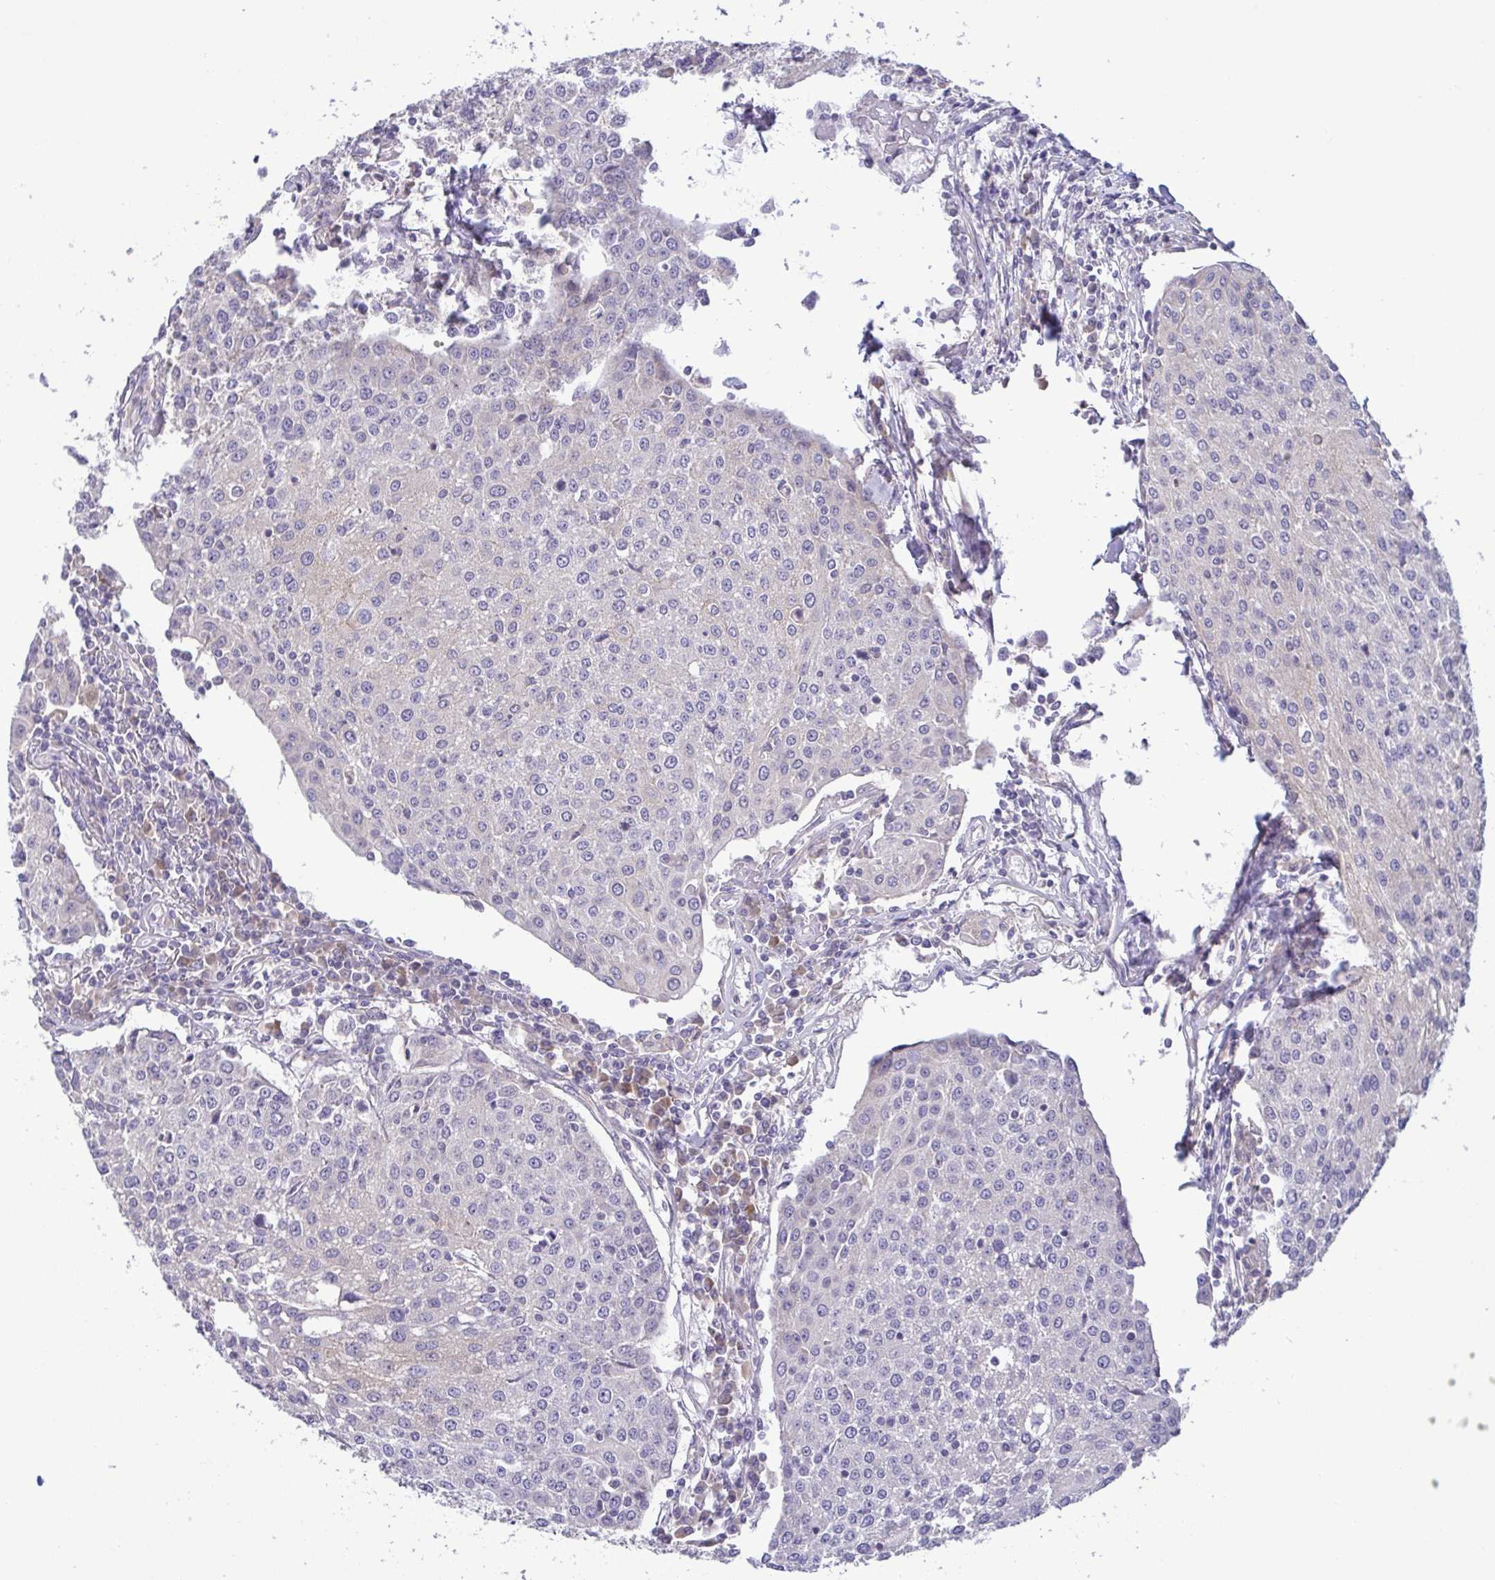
{"staining": {"intensity": "weak", "quantity": "<25%", "location": "cytoplasmic/membranous"}, "tissue": "urothelial cancer", "cell_type": "Tumor cells", "image_type": "cancer", "snomed": [{"axis": "morphology", "description": "Urothelial carcinoma, High grade"}, {"axis": "topography", "description": "Urinary bladder"}], "caption": "An image of human urothelial cancer is negative for staining in tumor cells.", "gene": "LMF2", "patient": {"sex": "female", "age": 85}}